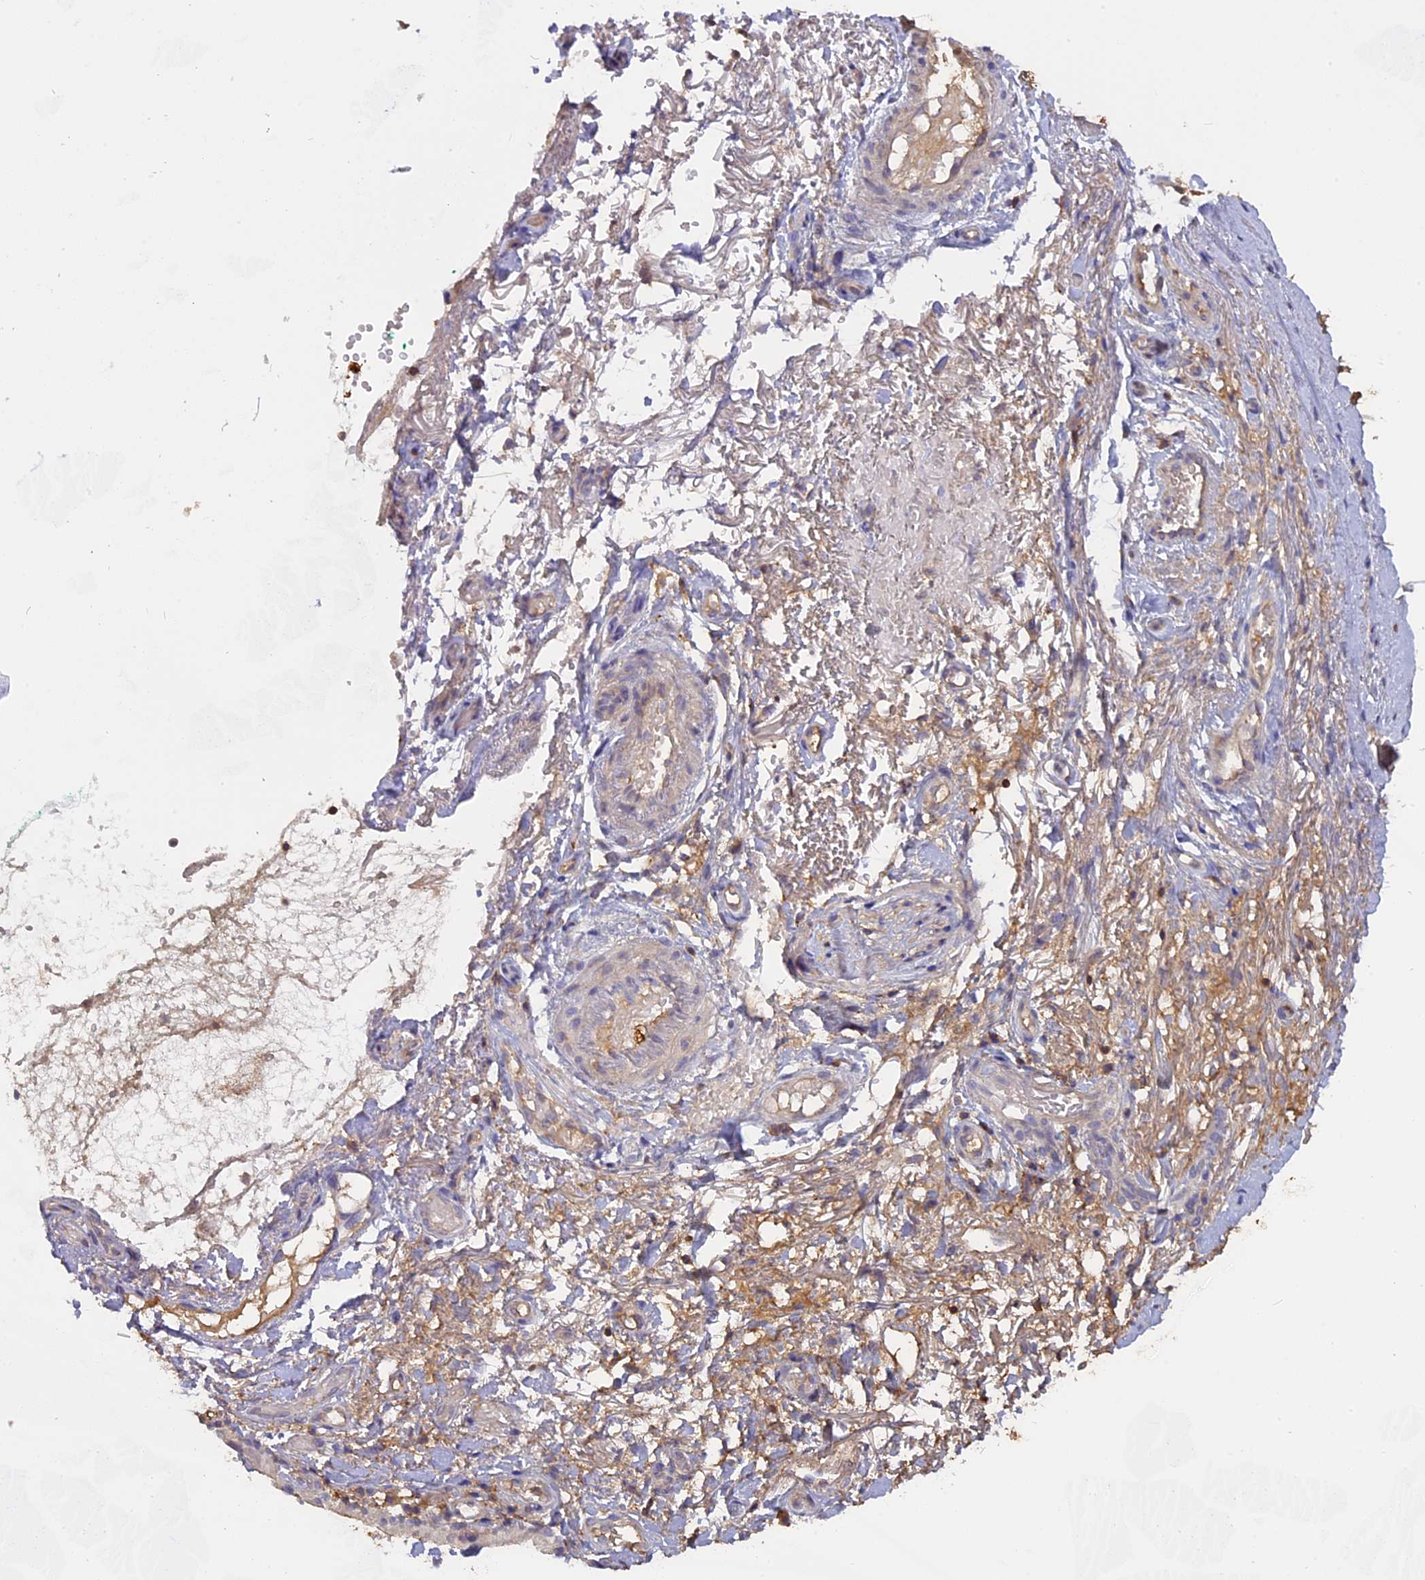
{"staining": {"intensity": "weak", "quantity": "25%-75%", "location": "cytoplasmic/membranous"}, "tissue": "soft tissue", "cell_type": "Fibroblasts", "image_type": "normal", "snomed": [{"axis": "morphology", "description": "Normal tissue, NOS"}, {"axis": "morphology", "description": "Basal cell carcinoma"}, {"axis": "topography", "description": "Cartilage tissue"}, {"axis": "topography", "description": "Nasopharynx"}, {"axis": "topography", "description": "Oral tissue"}], "caption": "Weak cytoplasmic/membranous protein expression is seen in about 25%-75% of fibroblasts in soft tissue.", "gene": "CFAP119", "patient": {"sex": "female", "age": 77}}